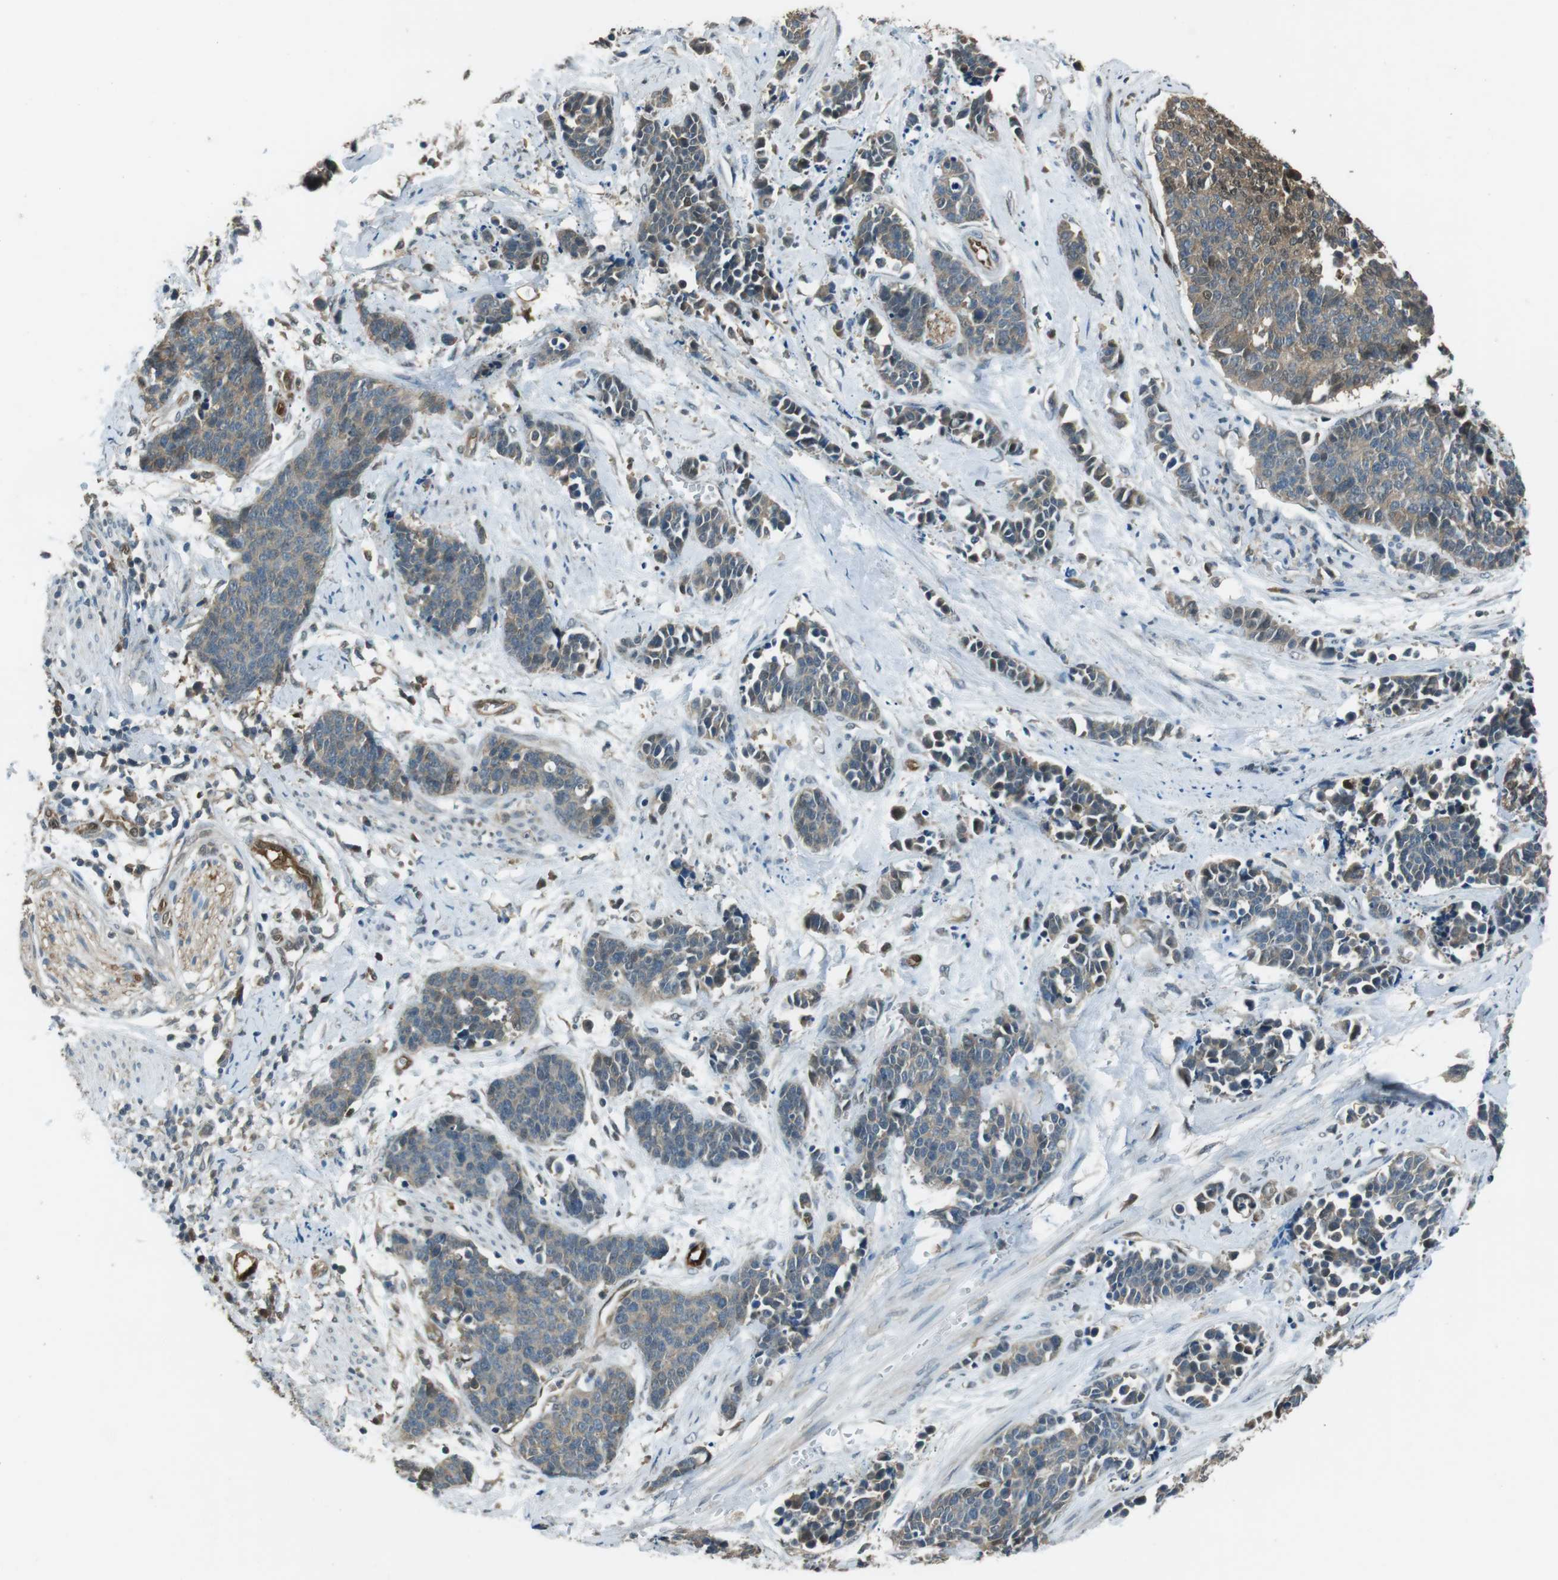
{"staining": {"intensity": "weak", "quantity": "<25%", "location": "cytoplasmic/membranous"}, "tissue": "cervical cancer", "cell_type": "Tumor cells", "image_type": "cancer", "snomed": [{"axis": "morphology", "description": "Squamous cell carcinoma, NOS"}, {"axis": "topography", "description": "Cervix"}], "caption": "Immunohistochemistry (IHC) histopathology image of squamous cell carcinoma (cervical) stained for a protein (brown), which reveals no expression in tumor cells.", "gene": "MFAP3", "patient": {"sex": "female", "age": 35}}